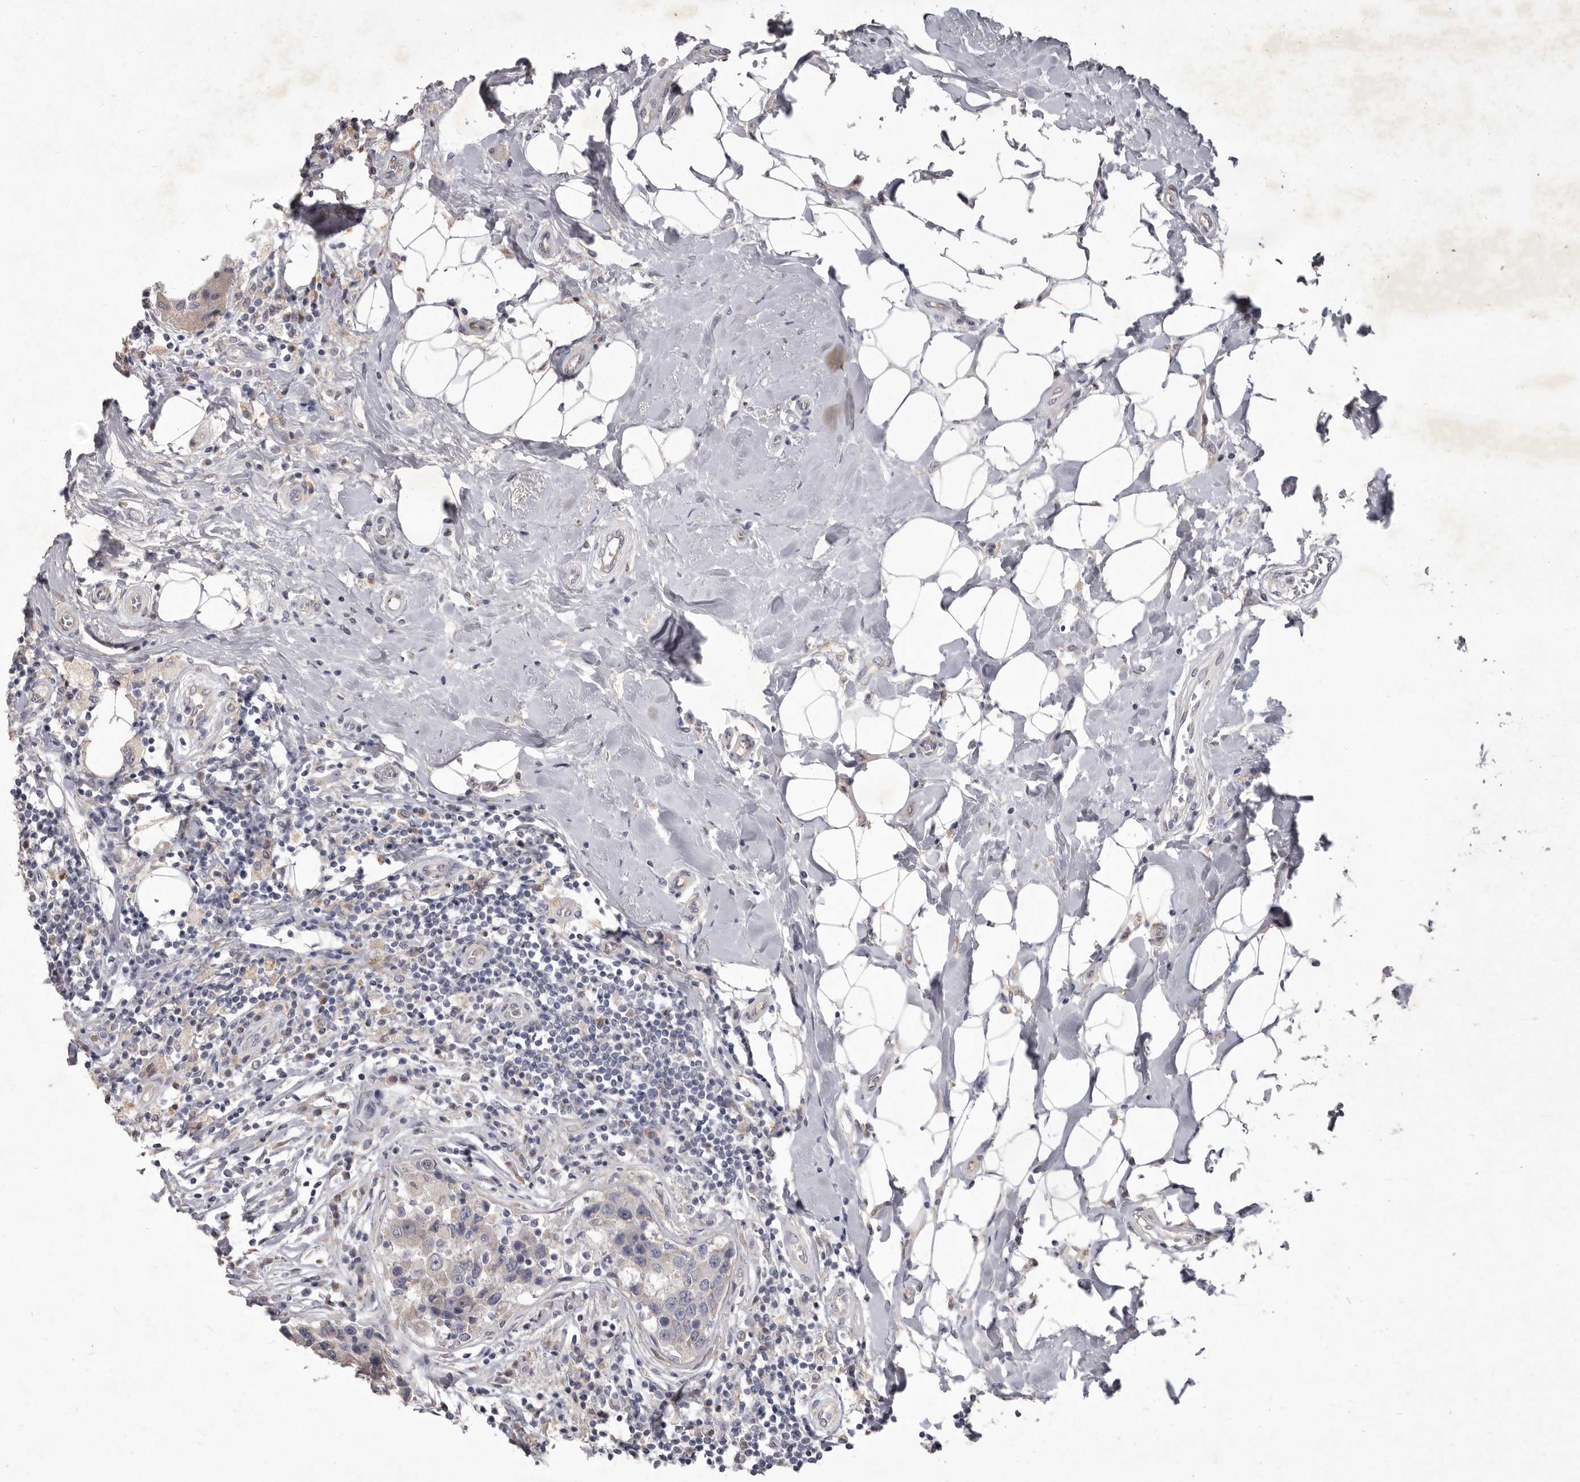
{"staining": {"intensity": "negative", "quantity": "none", "location": "none"}, "tissue": "breast cancer", "cell_type": "Tumor cells", "image_type": "cancer", "snomed": [{"axis": "morphology", "description": "Duct carcinoma"}, {"axis": "topography", "description": "Breast"}], "caption": "Immunohistochemical staining of breast cancer (invasive ductal carcinoma) shows no significant staining in tumor cells. (Stains: DAB immunohistochemistry (IHC) with hematoxylin counter stain, Microscopy: brightfield microscopy at high magnification).", "gene": "P2RX6", "patient": {"sex": "female", "age": 27}}